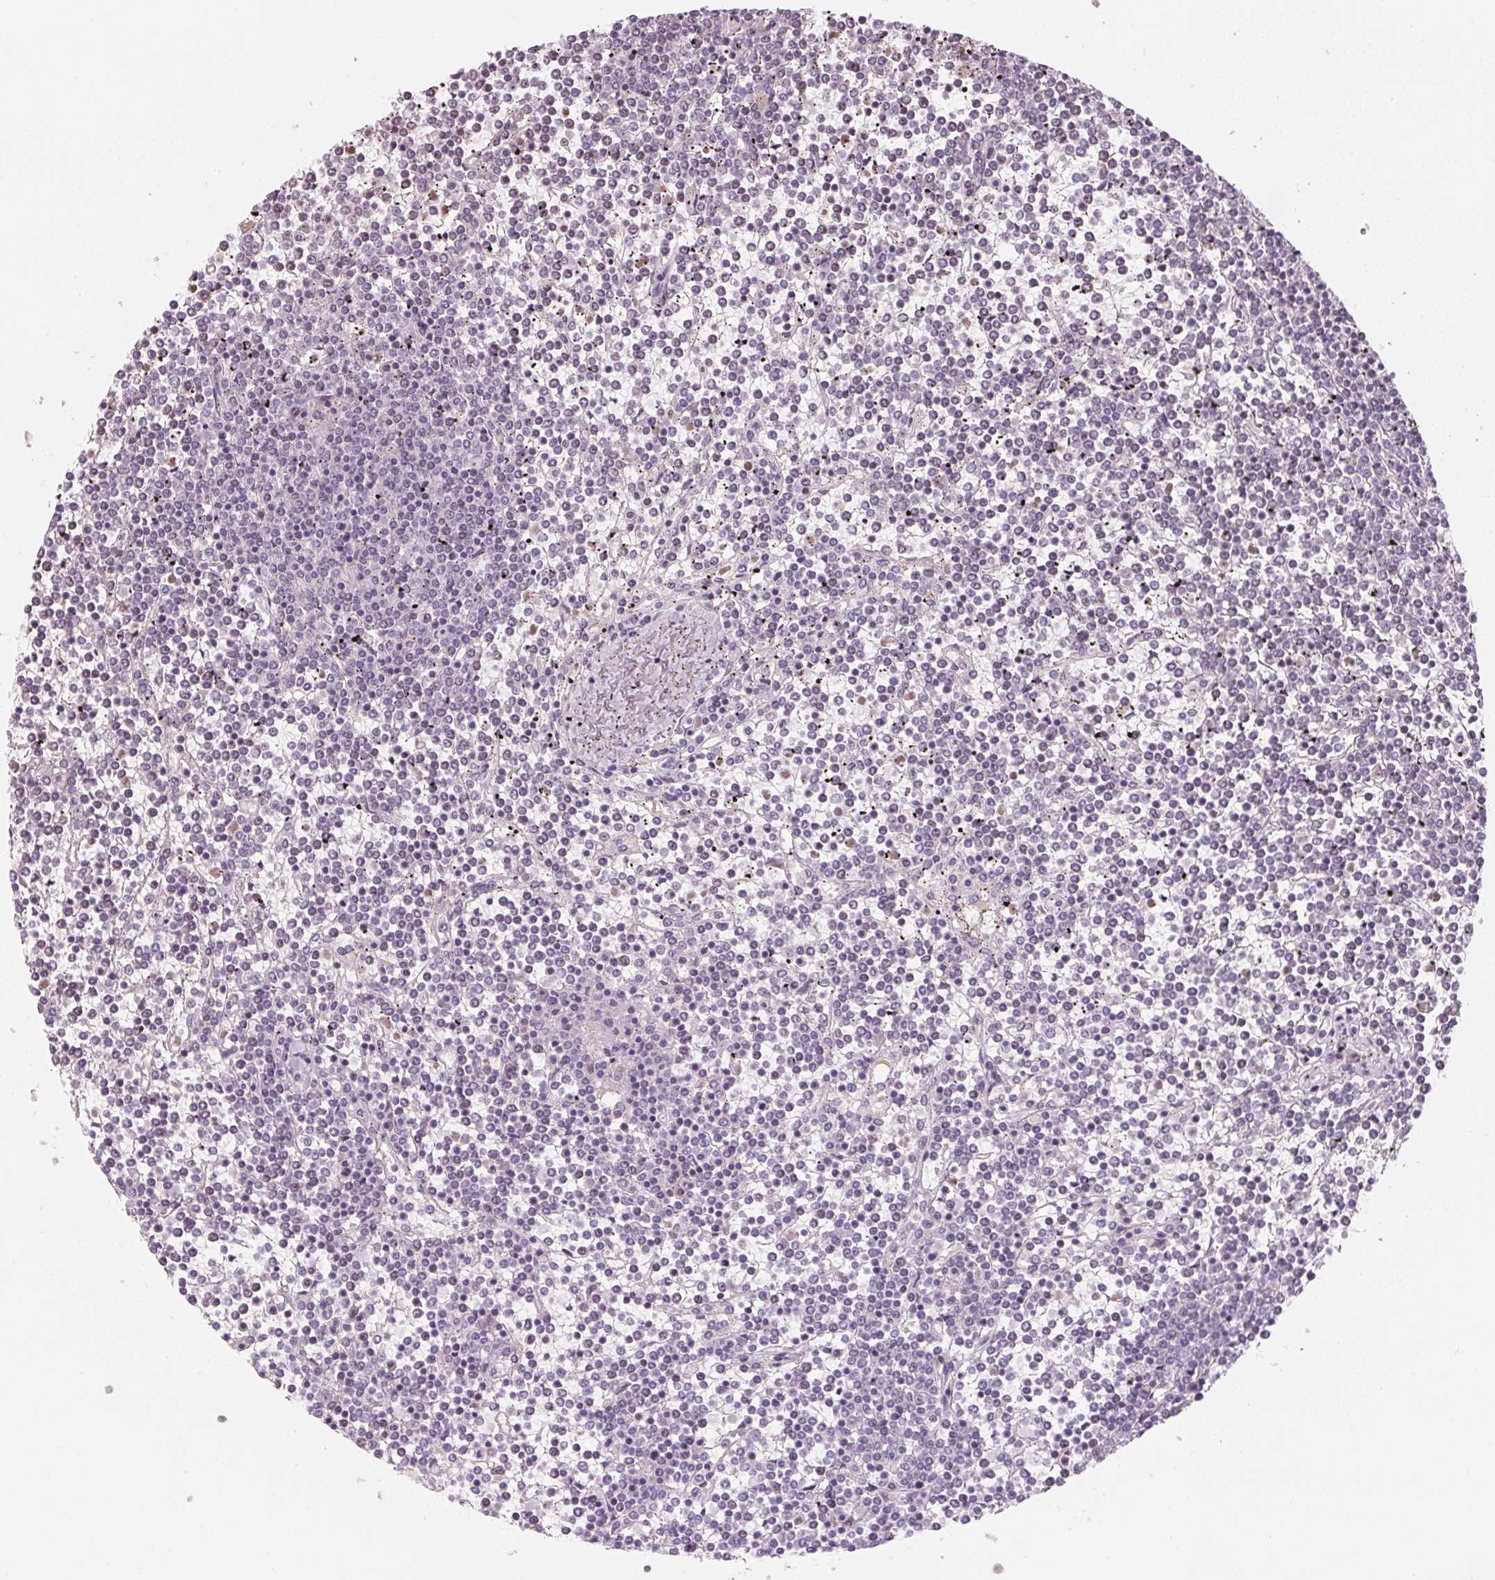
{"staining": {"intensity": "negative", "quantity": "none", "location": "none"}, "tissue": "lymphoma", "cell_type": "Tumor cells", "image_type": "cancer", "snomed": [{"axis": "morphology", "description": "Malignant lymphoma, non-Hodgkin's type, Low grade"}, {"axis": "topography", "description": "Spleen"}], "caption": "Tumor cells show no significant protein expression in low-grade malignant lymphoma, non-Hodgkin's type.", "gene": "DNTTIP2", "patient": {"sex": "female", "age": 19}}